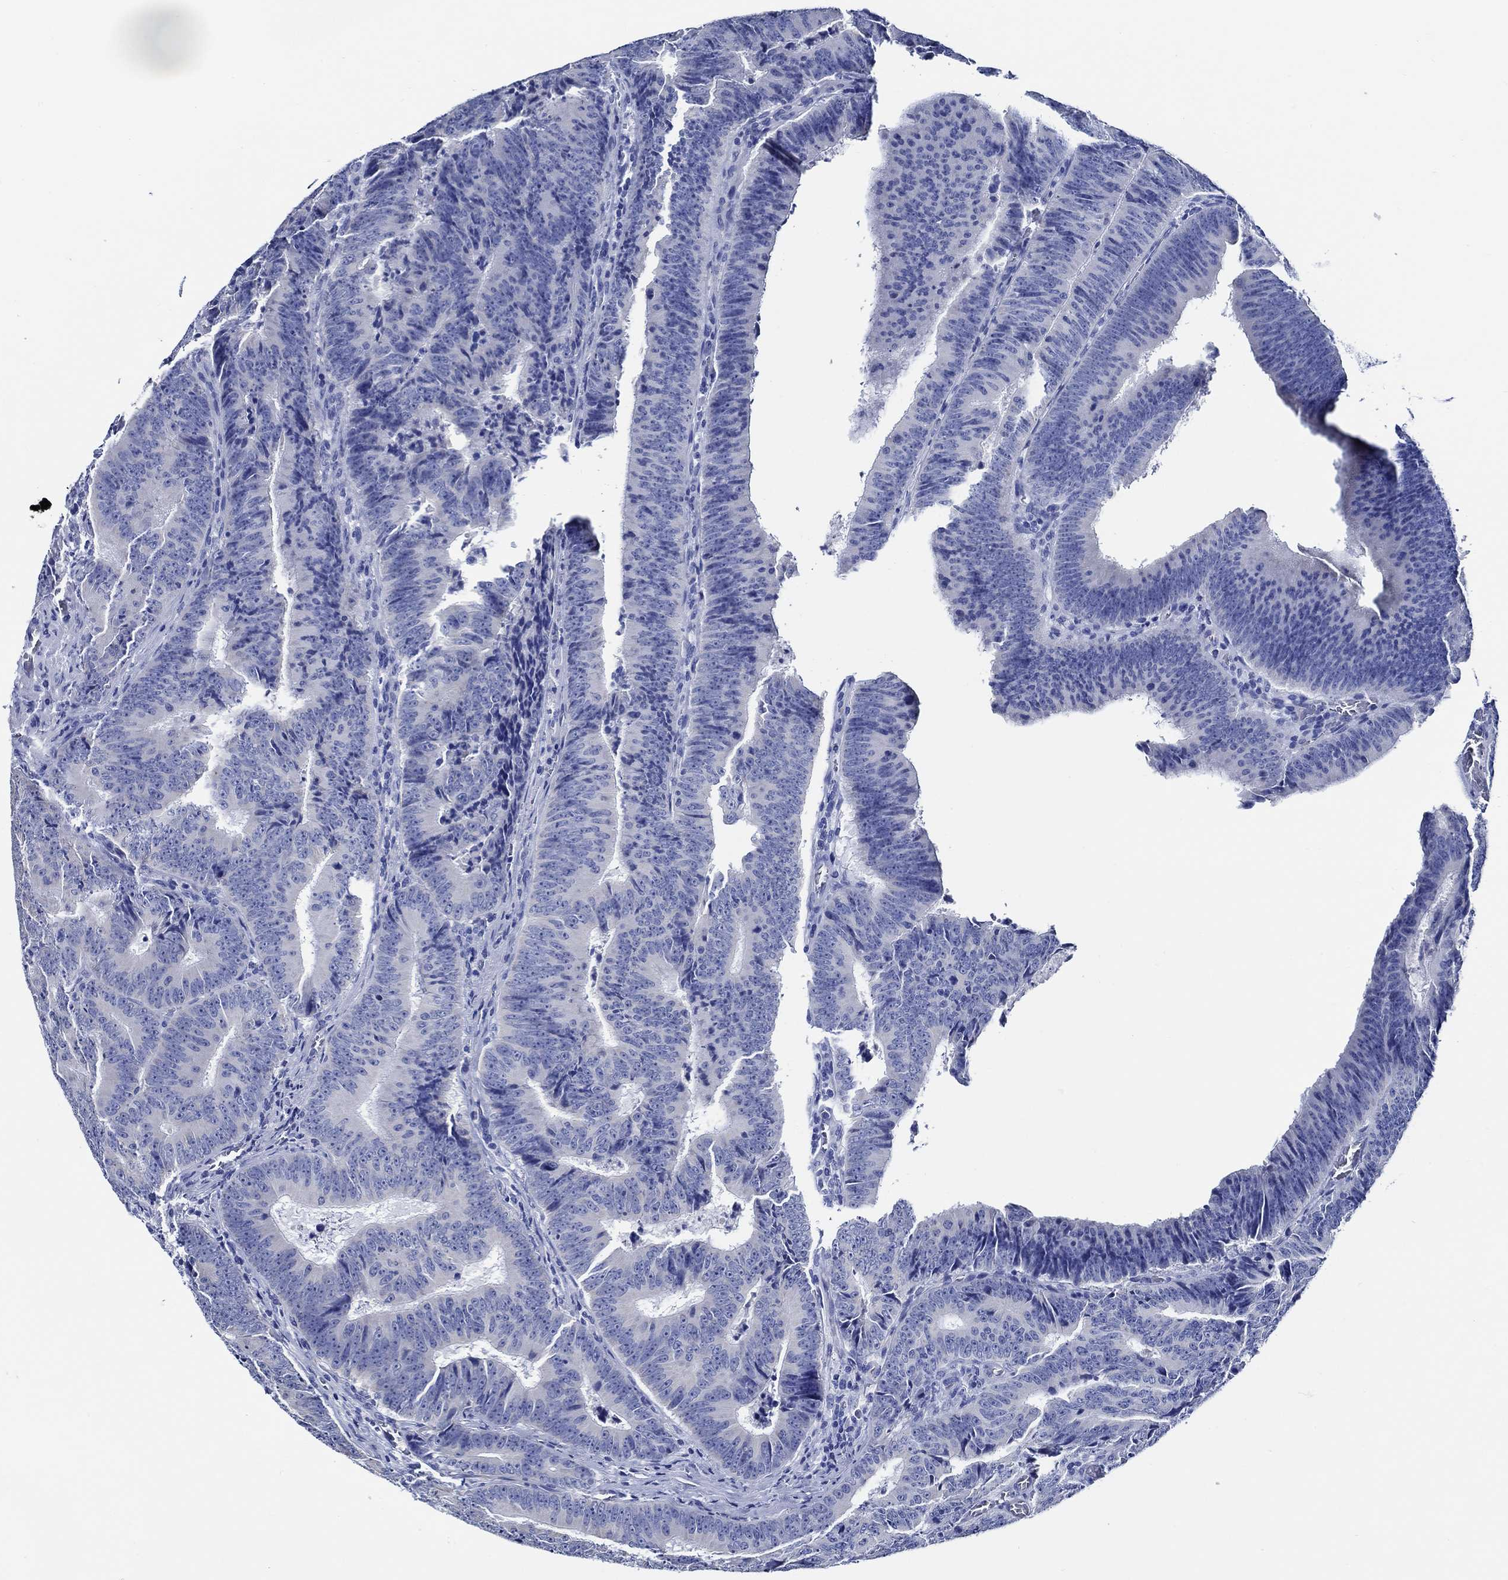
{"staining": {"intensity": "negative", "quantity": "none", "location": "none"}, "tissue": "colorectal cancer", "cell_type": "Tumor cells", "image_type": "cancer", "snomed": [{"axis": "morphology", "description": "Adenocarcinoma, NOS"}, {"axis": "topography", "description": "Colon"}], "caption": "This photomicrograph is of adenocarcinoma (colorectal) stained with IHC to label a protein in brown with the nuclei are counter-stained blue. There is no positivity in tumor cells. The staining is performed using DAB (3,3'-diaminobenzidine) brown chromogen with nuclei counter-stained in using hematoxylin.", "gene": "WDR62", "patient": {"sex": "female", "age": 82}}